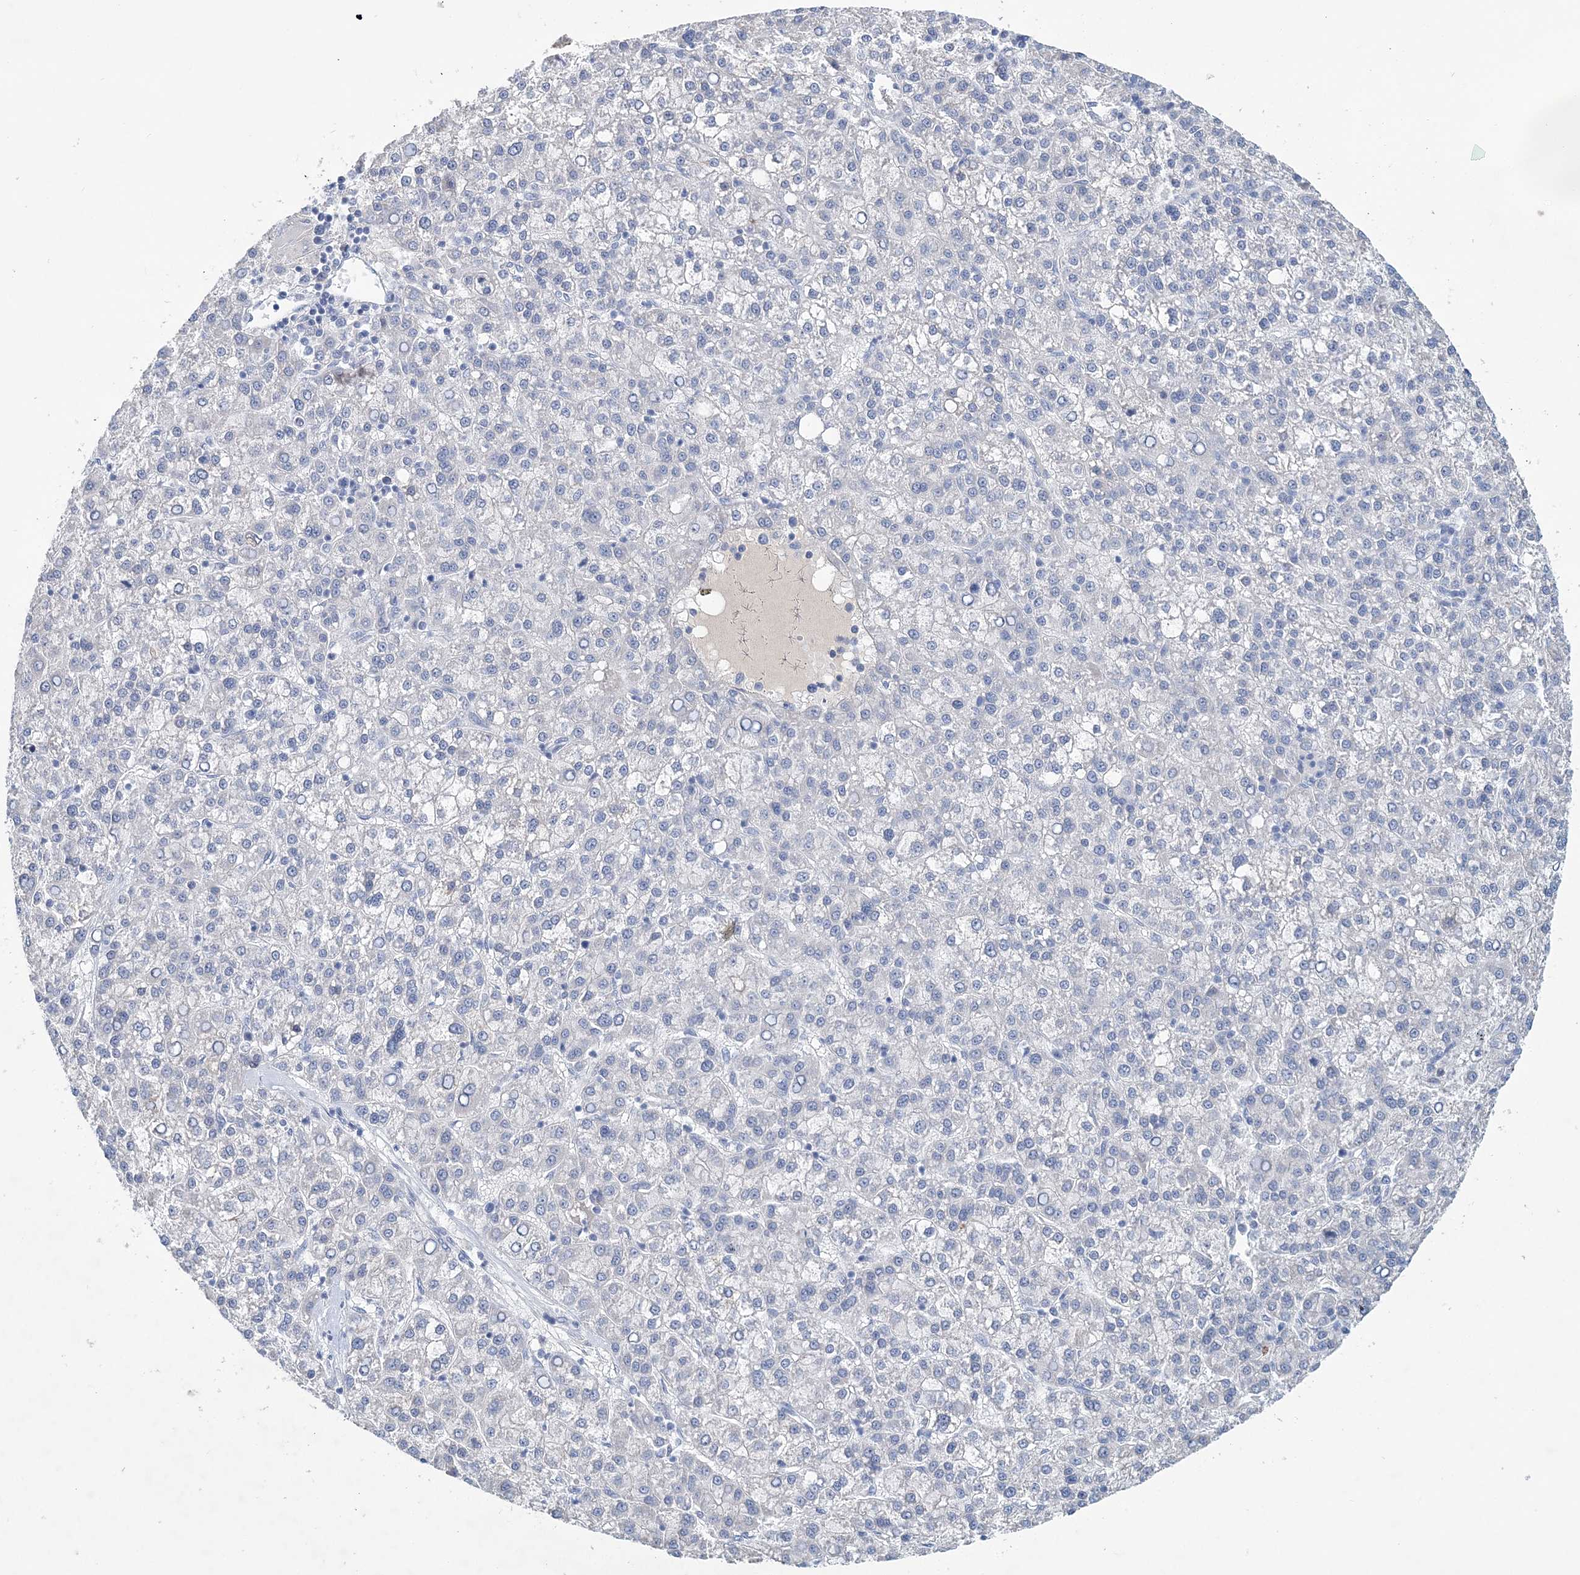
{"staining": {"intensity": "negative", "quantity": "none", "location": "none"}, "tissue": "liver cancer", "cell_type": "Tumor cells", "image_type": "cancer", "snomed": [{"axis": "morphology", "description": "Carcinoma, Hepatocellular, NOS"}, {"axis": "topography", "description": "Liver"}], "caption": "Immunohistochemistry (IHC) of human liver cancer demonstrates no positivity in tumor cells. (Immunohistochemistry (IHC), brightfield microscopy, high magnification).", "gene": "LRRIQ4", "patient": {"sex": "female", "age": 58}}